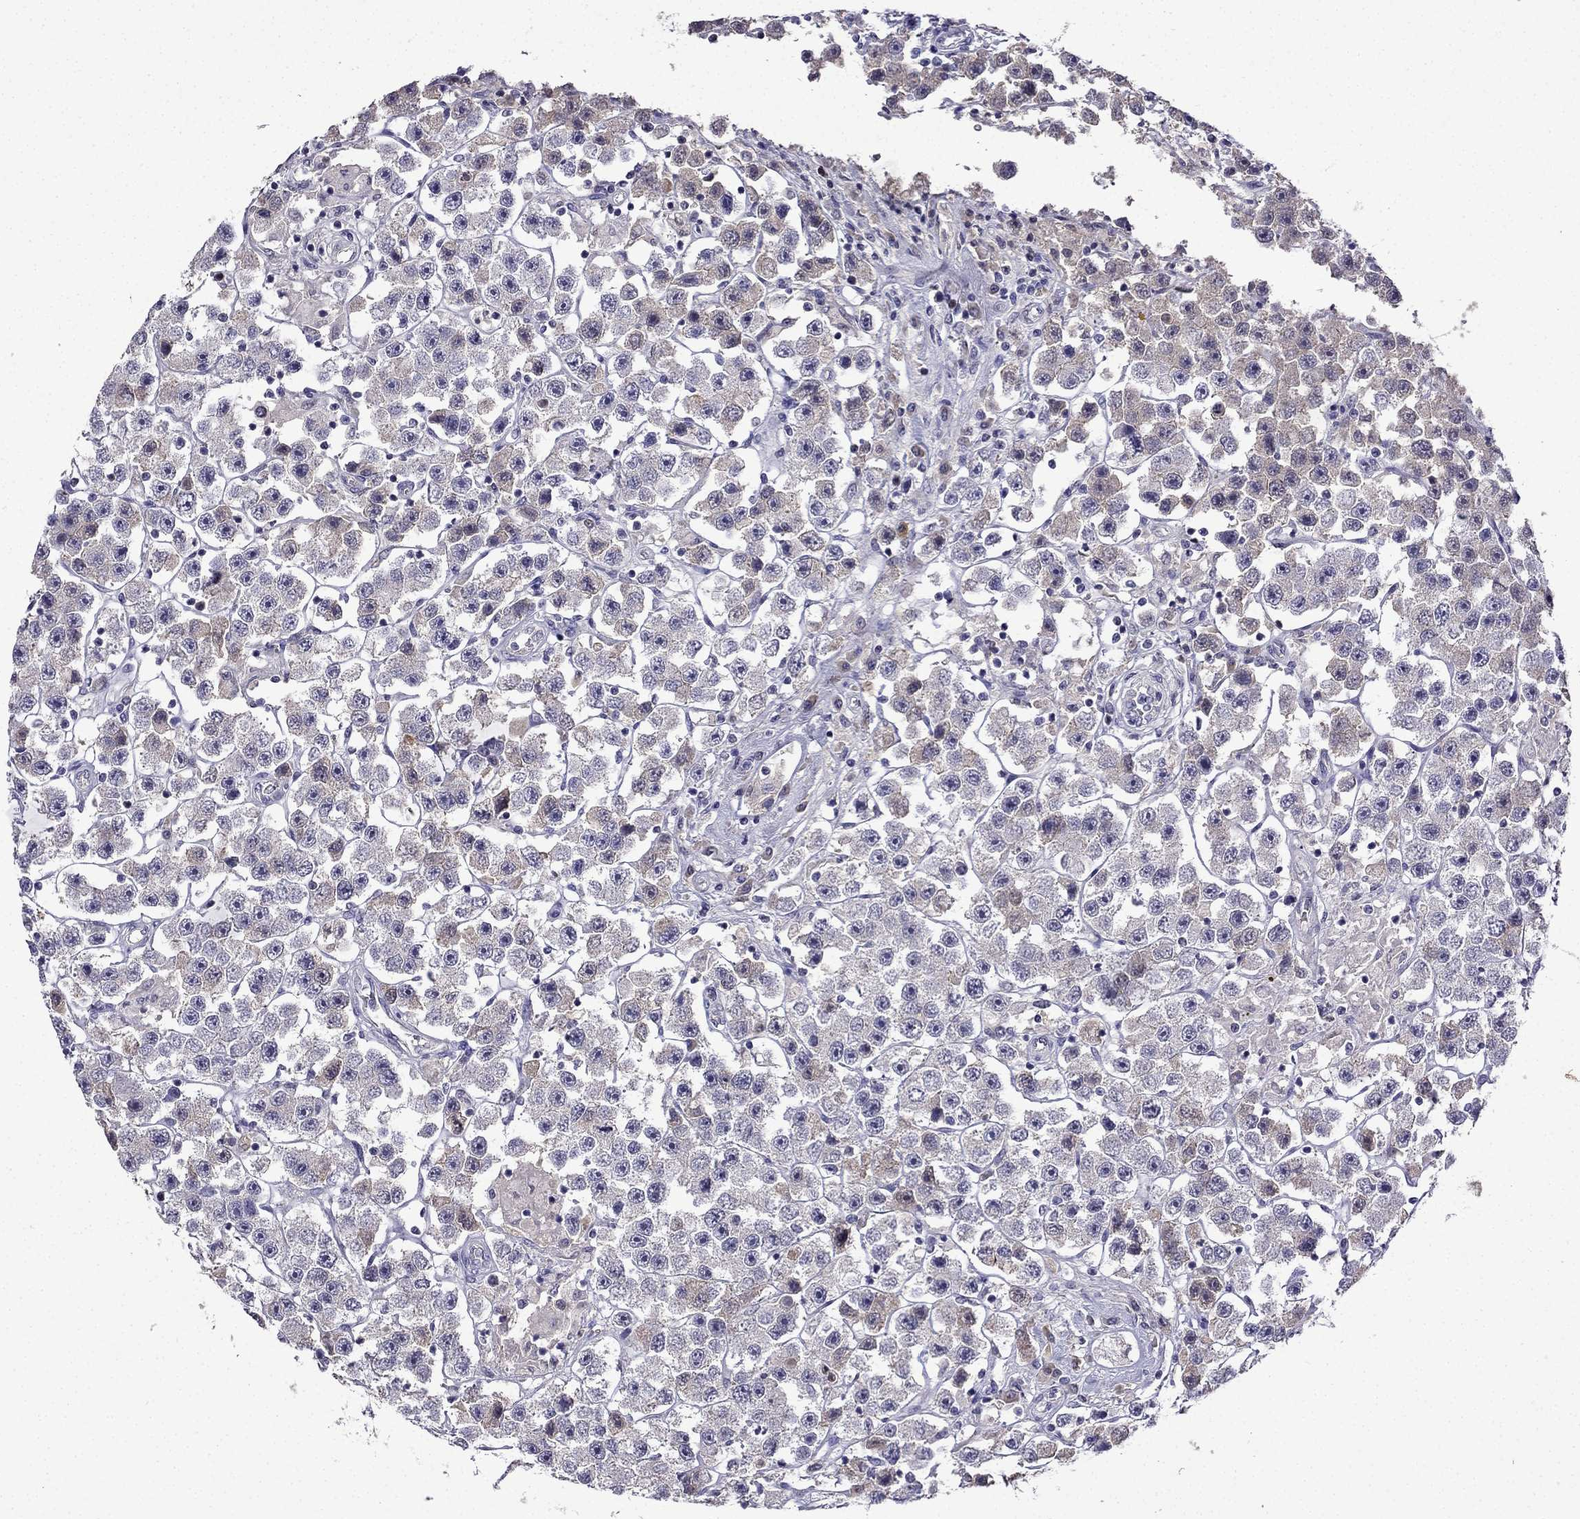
{"staining": {"intensity": "weak", "quantity": "<25%", "location": "cytoplasmic/membranous"}, "tissue": "testis cancer", "cell_type": "Tumor cells", "image_type": "cancer", "snomed": [{"axis": "morphology", "description": "Seminoma, NOS"}, {"axis": "topography", "description": "Testis"}], "caption": "Immunohistochemistry (IHC) of seminoma (testis) exhibits no expression in tumor cells.", "gene": "UHRF1", "patient": {"sex": "male", "age": 45}}